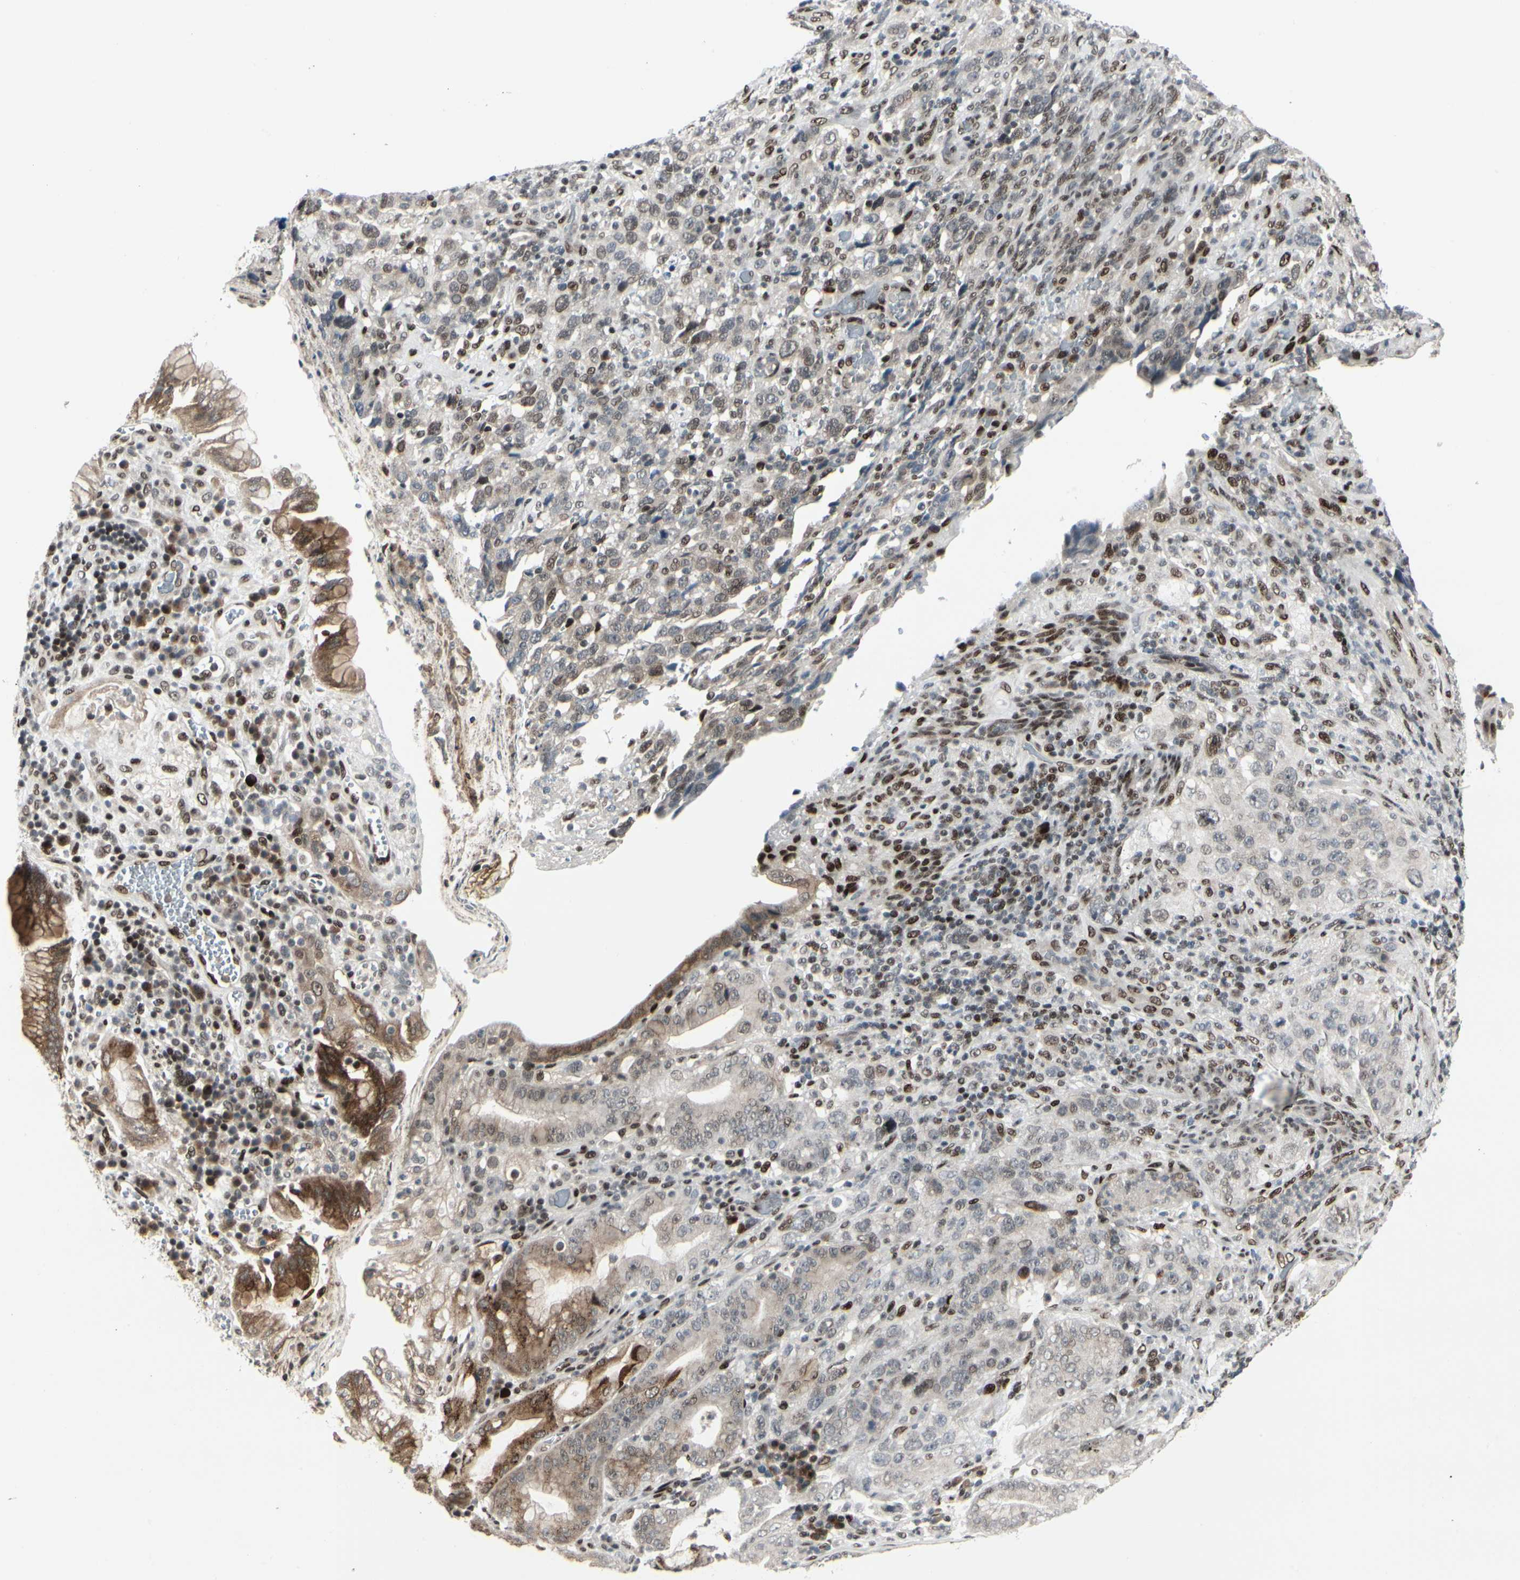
{"staining": {"intensity": "strong", "quantity": "<25%", "location": "cytoplasmic/membranous"}, "tissue": "stomach cancer", "cell_type": "Tumor cells", "image_type": "cancer", "snomed": [{"axis": "morphology", "description": "Normal tissue, NOS"}, {"axis": "morphology", "description": "Adenocarcinoma, NOS"}, {"axis": "topography", "description": "Stomach"}], "caption": "Immunohistochemistry (IHC) histopathology image of neoplastic tissue: stomach adenocarcinoma stained using IHC displays medium levels of strong protein expression localized specifically in the cytoplasmic/membranous of tumor cells, appearing as a cytoplasmic/membranous brown color.", "gene": "FOXJ2", "patient": {"sex": "male", "age": 48}}